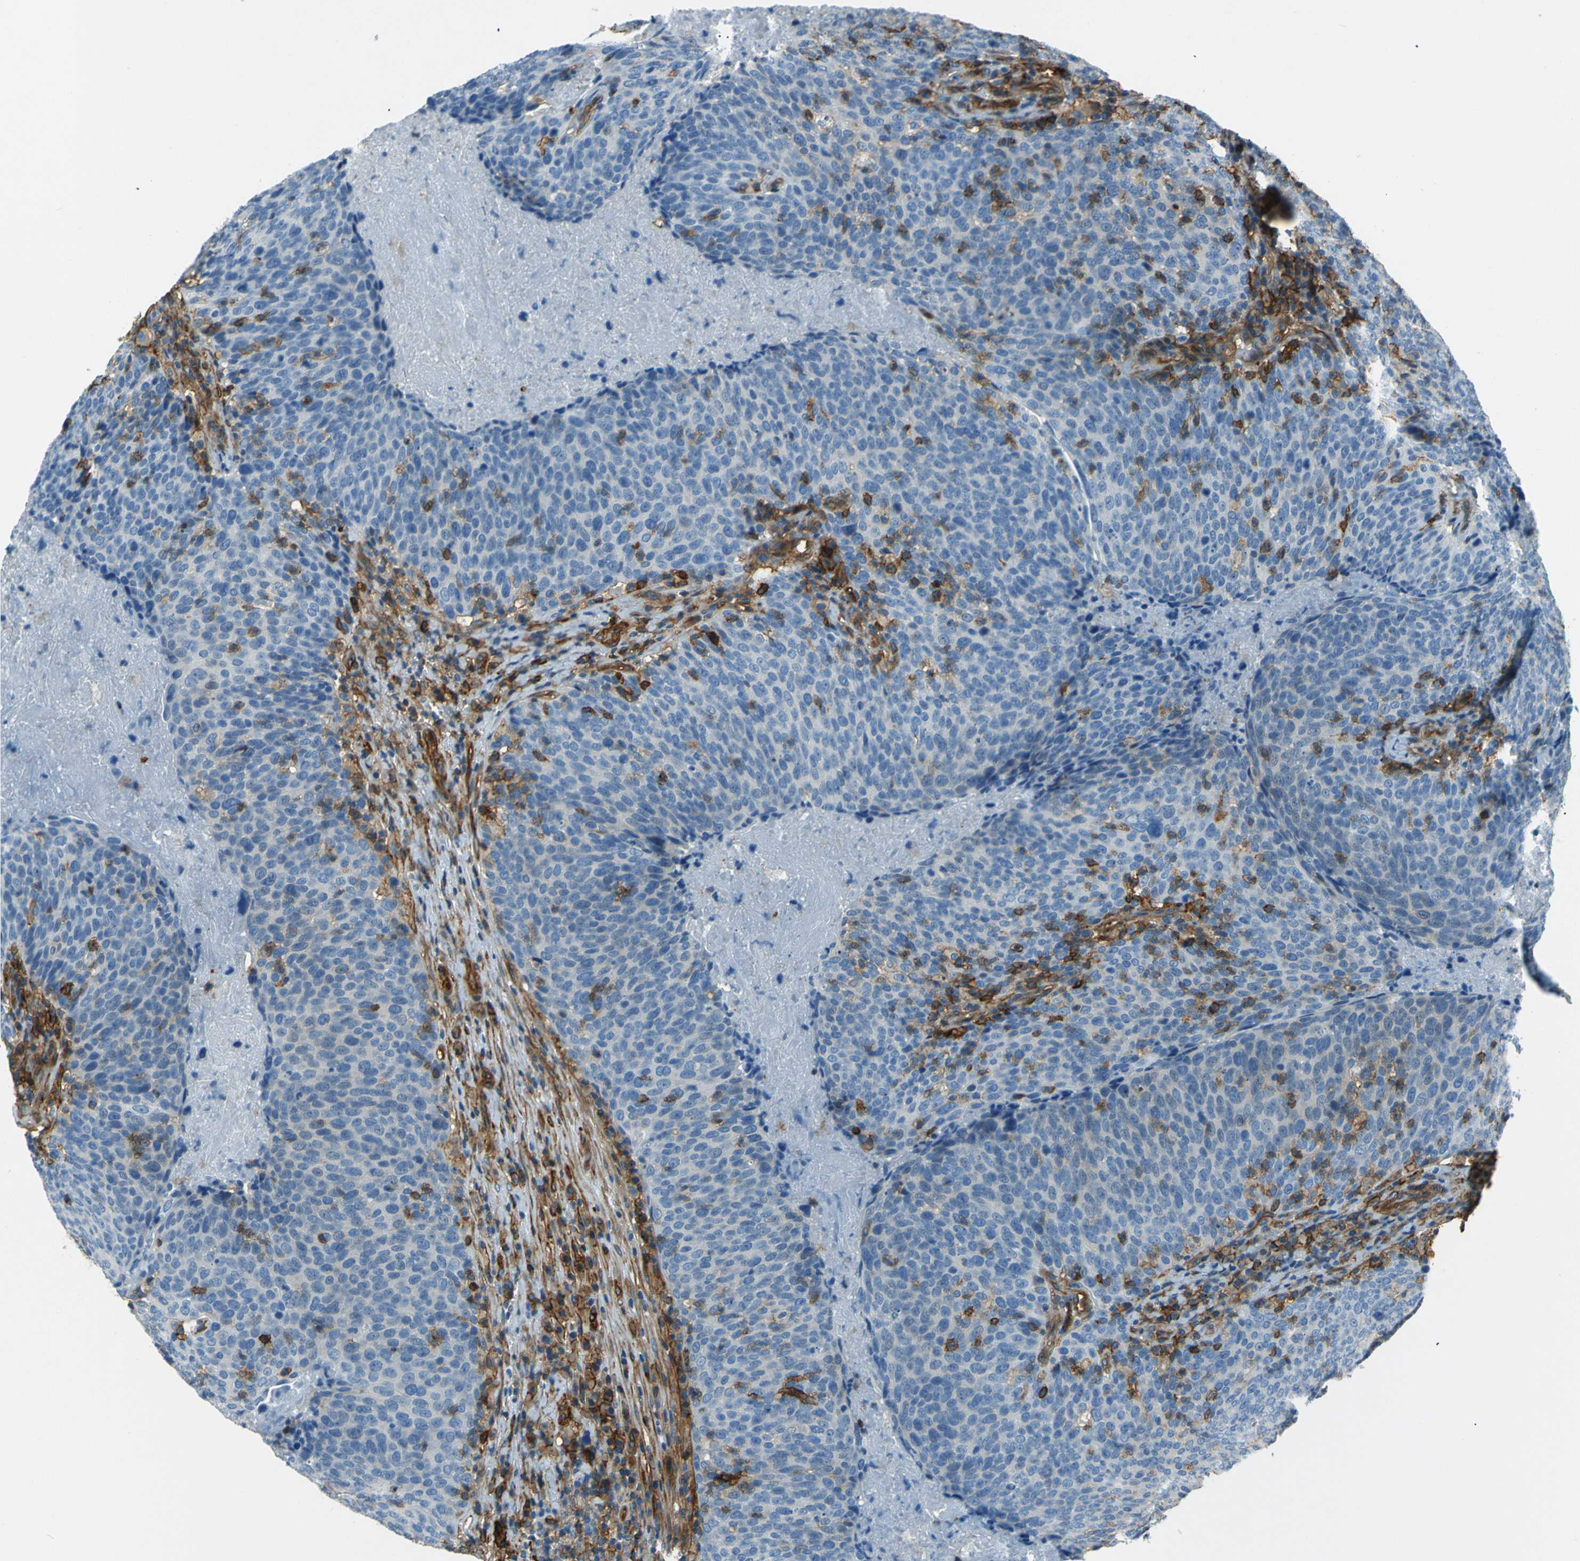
{"staining": {"intensity": "moderate", "quantity": "<25%", "location": "cytoplasmic/membranous"}, "tissue": "head and neck cancer", "cell_type": "Tumor cells", "image_type": "cancer", "snomed": [{"axis": "morphology", "description": "Squamous cell carcinoma, NOS"}, {"axis": "morphology", "description": "Squamous cell carcinoma, metastatic, NOS"}, {"axis": "topography", "description": "Lymph node"}, {"axis": "topography", "description": "Head-Neck"}], "caption": "Human head and neck cancer stained with a brown dye shows moderate cytoplasmic/membranous positive staining in about <25% of tumor cells.", "gene": "ENTPD1", "patient": {"sex": "male", "age": 62}}